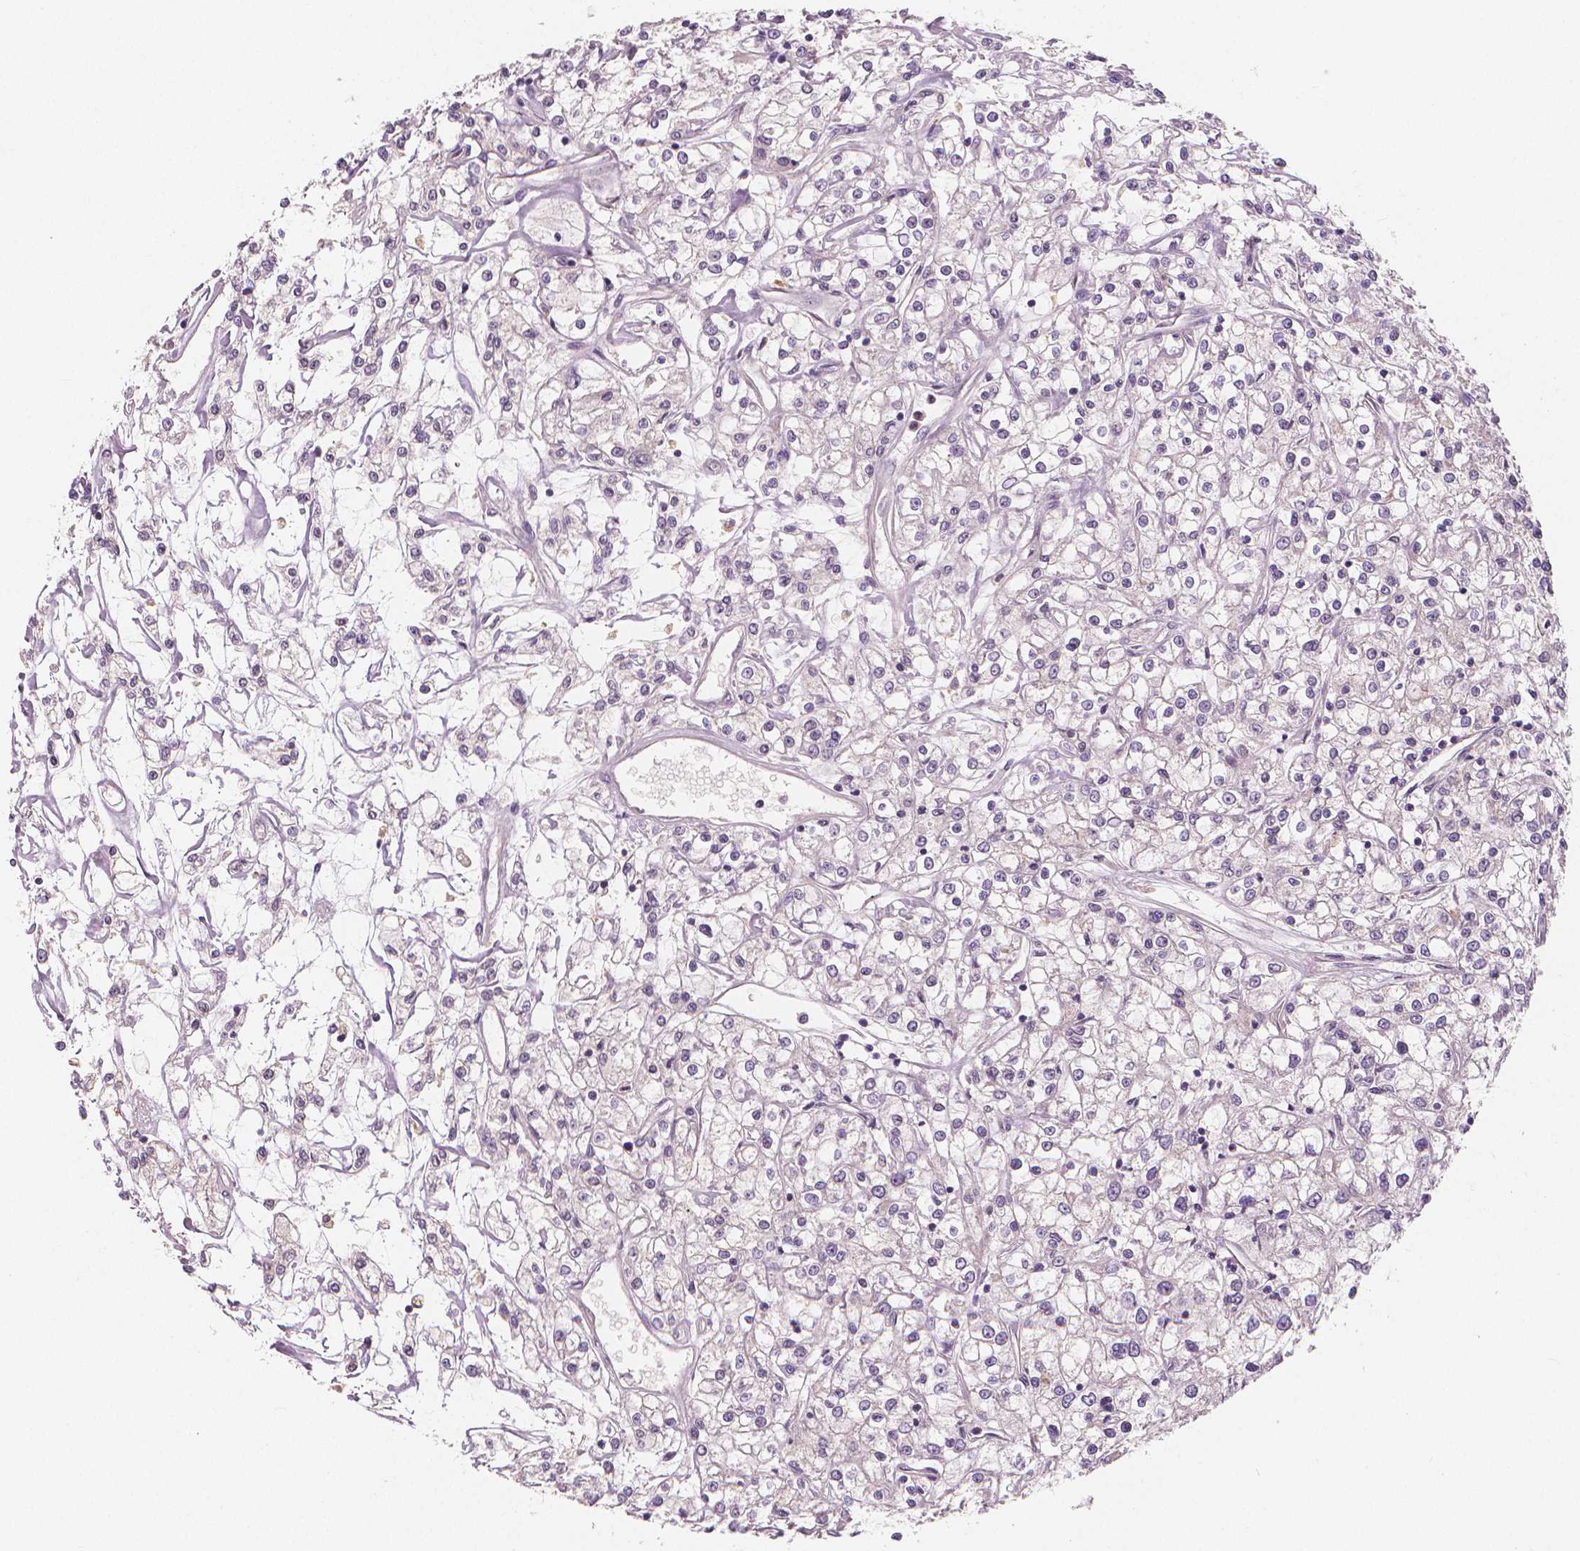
{"staining": {"intensity": "negative", "quantity": "none", "location": "none"}, "tissue": "renal cancer", "cell_type": "Tumor cells", "image_type": "cancer", "snomed": [{"axis": "morphology", "description": "Adenocarcinoma, NOS"}, {"axis": "topography", "description": "Kidney"}], "caption": "Immunohistochemistry (IHC) image of neoplastic tissue: renal cancer (adenocarcinoma) stained with DAB displays no significant protein positivity in tumor cells.", "gene": "RNASE7", "patient": {"sex": "female", "age": 59}}